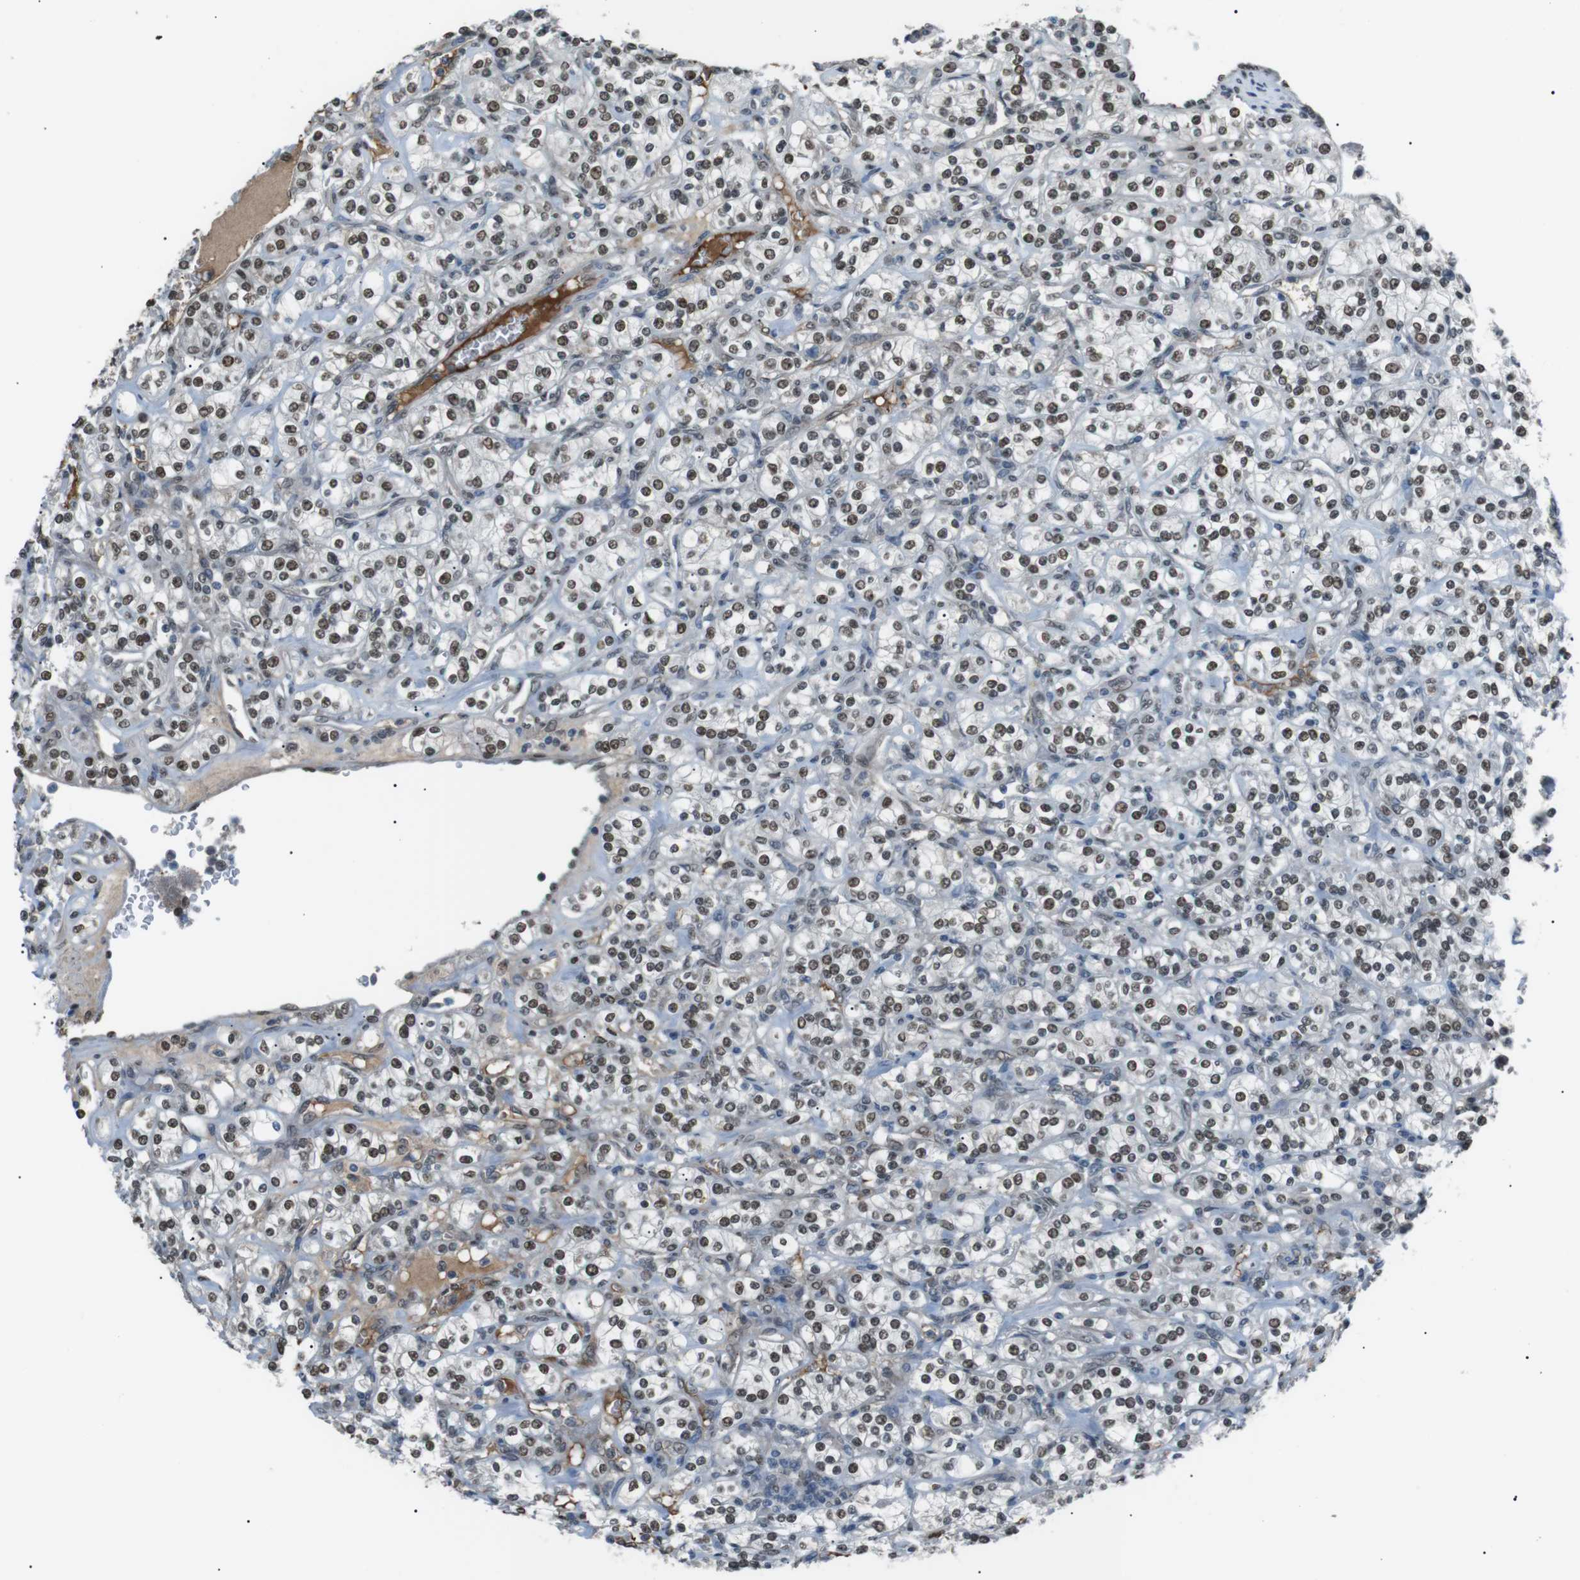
{"staining": {"intensity": "moderate", "quantity": ">75%", "location": "nuclear"}, "tissue": "renal cancer", "cell_type": "Tumor cells", "image_type": "cancer", "snomed": [{"axis": "morphology", "description": "Adenocarcinoma, NOS"}, {"axis": "topography", "description": "Kidney"}], "caption": "Renal cancer (adenocarcinoma) stained with a protein marker demonstrates moderate staining in tumor cells.", "gene": "SRPK2", "patient": {"sex": "male", "age": 77}}